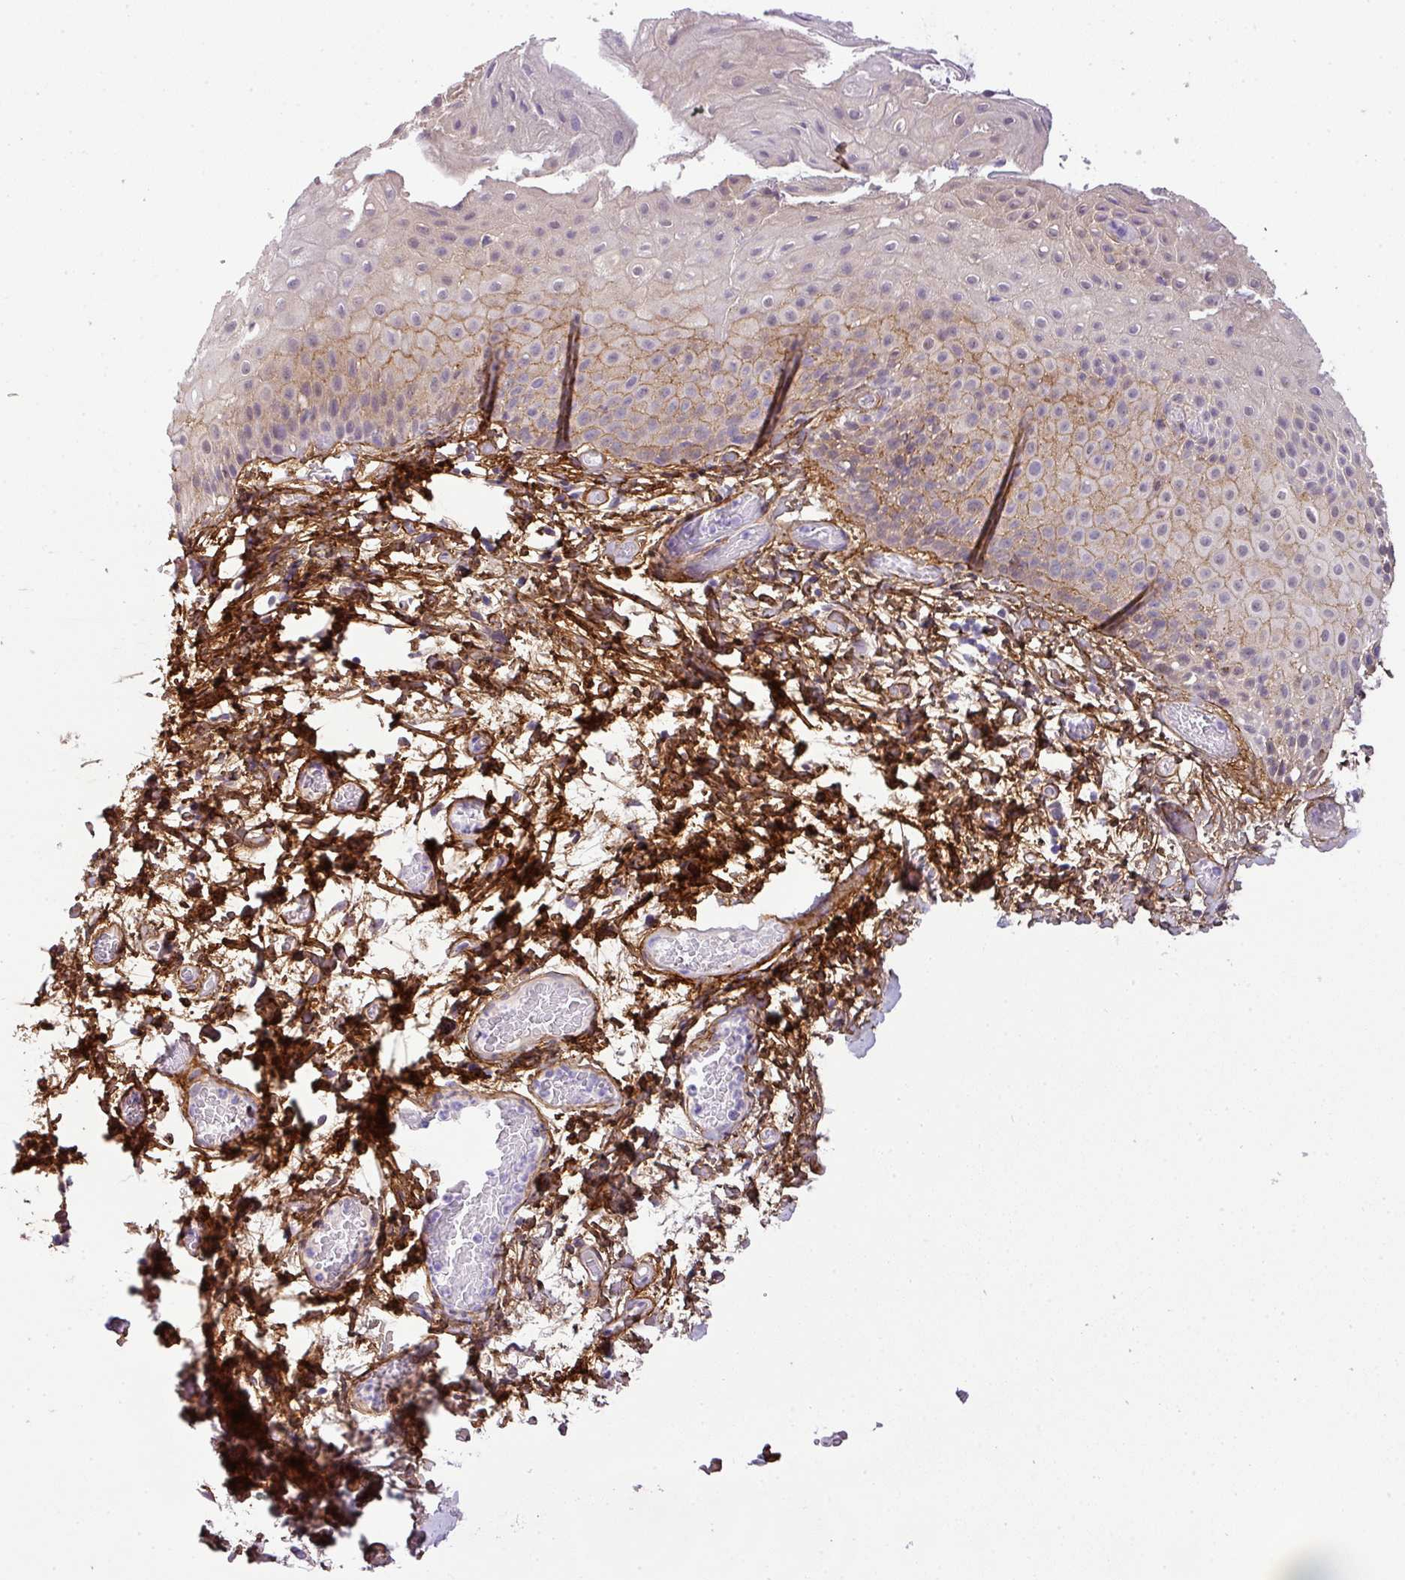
{"staining": {"intensity": "moderate", "quantity": "25%-75%", "location": "cytoplasmic/membranous"}, "tissue": "skin", "cell_type": "Epidermal cells", "image_type": "normal", "snomed": [{"axis": "morphology", "description": "Normal tissue, NOS"}, {"axis": "morphology", "description": "Hemorrhoids"}, {"axis": "morphology", "description": "Inflammation, NOS"}, {"axis": "topography", "description": "Anal"}], "caption": "Moderate cytoplasmic/membranous expression is identified in approximately 25%-75% of epidermal cells in normal skin. (DAB (3,3'-diaminobenzidine) IHC with brightfield microscopy, high magnification).", "gene": "PARD6G", "patient": {"sex": "male", "age": 60}}